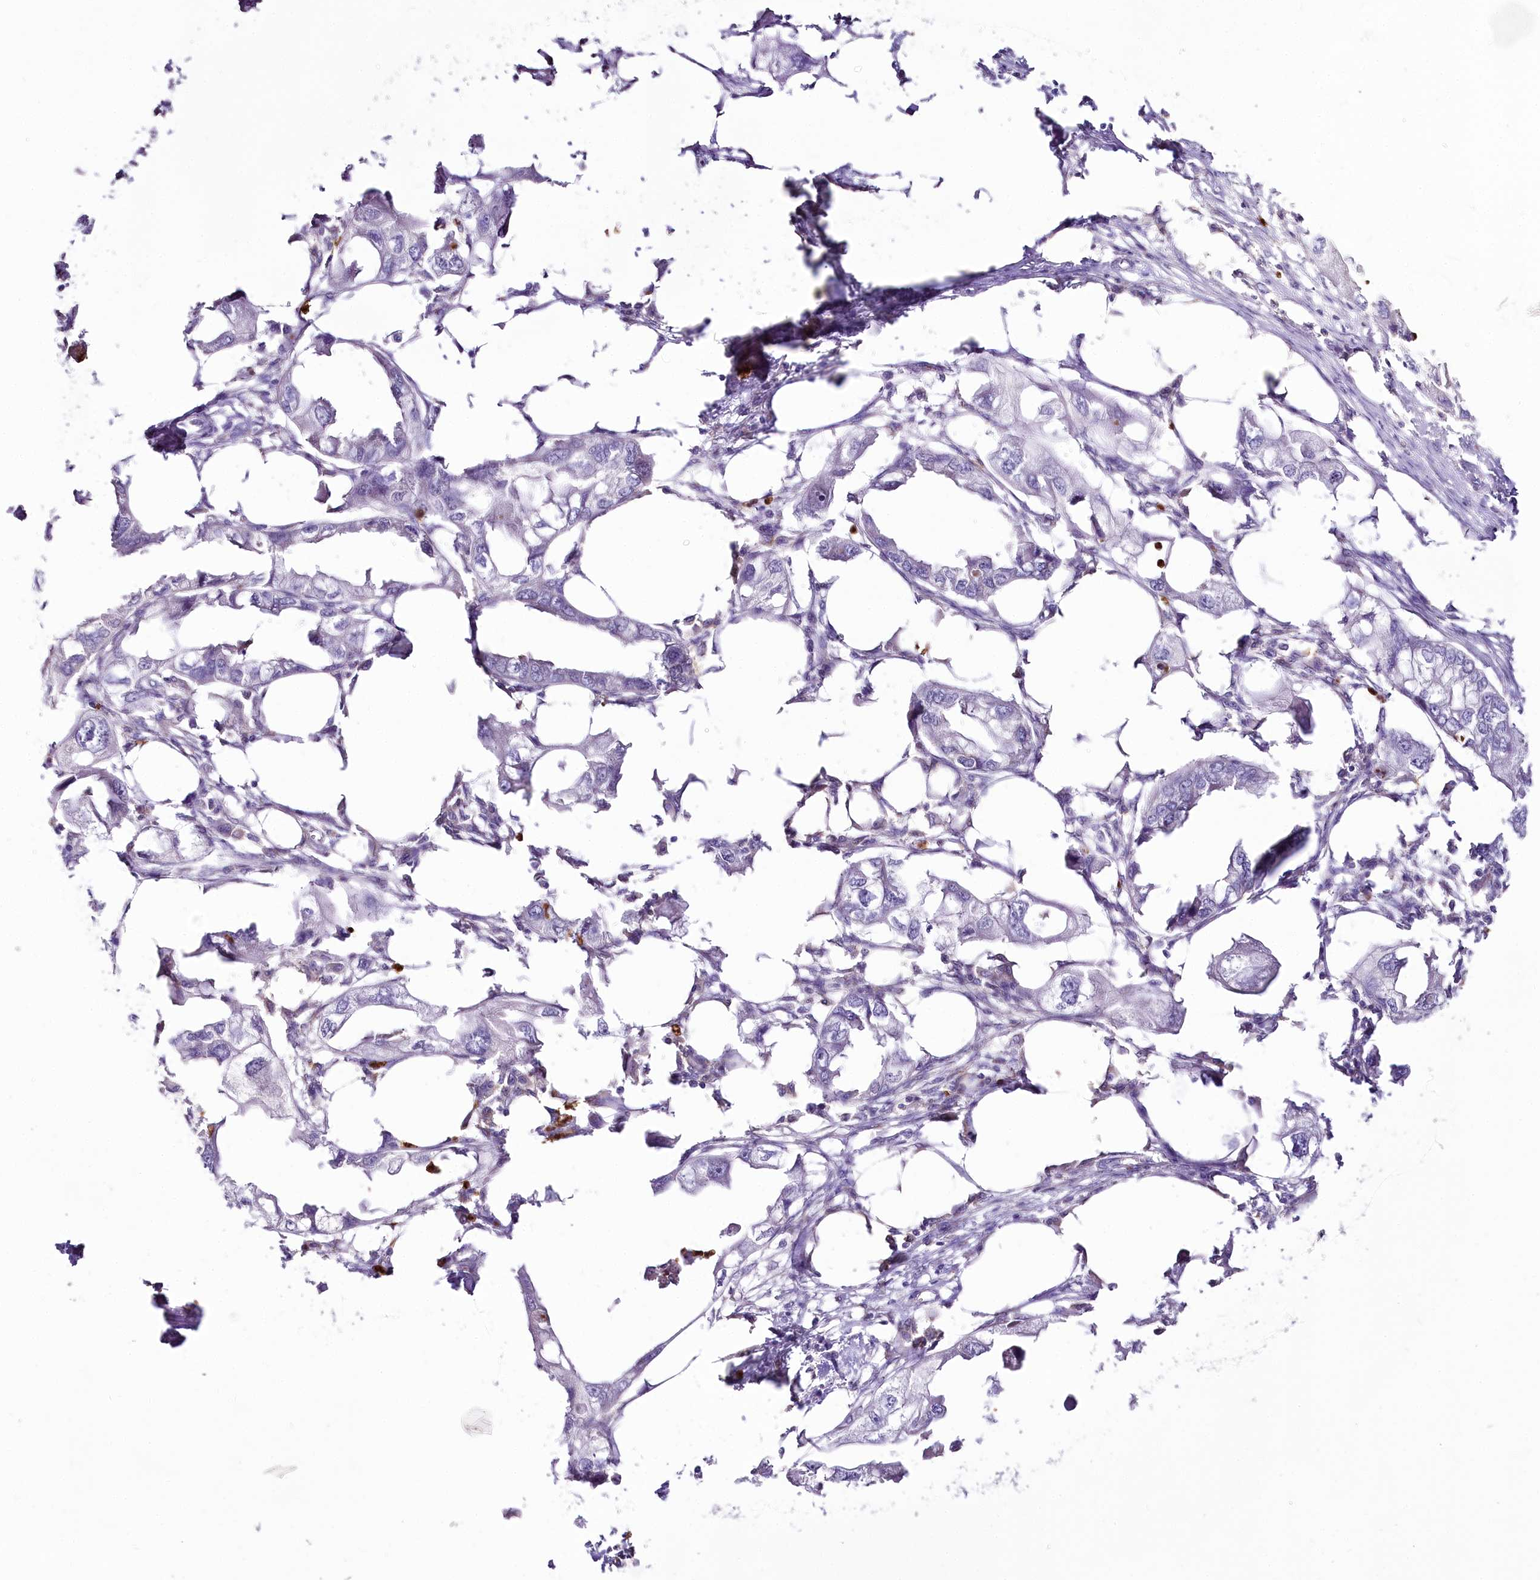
{"staining": {"intensity": "negative", "quantity": "none", "location": "none"}, "tissue": "endometrial cancer", "cell_type": "Tumor cells", "image_type": "cancer", "snomed": [{"axis": "morphology", "description": "Adenocarcinoma, NOS"}, {"axis": "morphology", "description": "Adenocarcinoma, metastatic, NOS"}, {"axis": "topography", "description": "Adipose tissue"}, {"axis": "topography", "description": "Endometrium"}], "caption": "An immunohistochemistry image of endometrial metastatic adenocarcinoma is shown. There is no staining in tumor cells of endometrial metastatic adenocarcinoma. (DAB immunohistochemistry (IHC), high magnification).", "gene": "DPYD", "patient": {"sex": "female", "age": 67}}